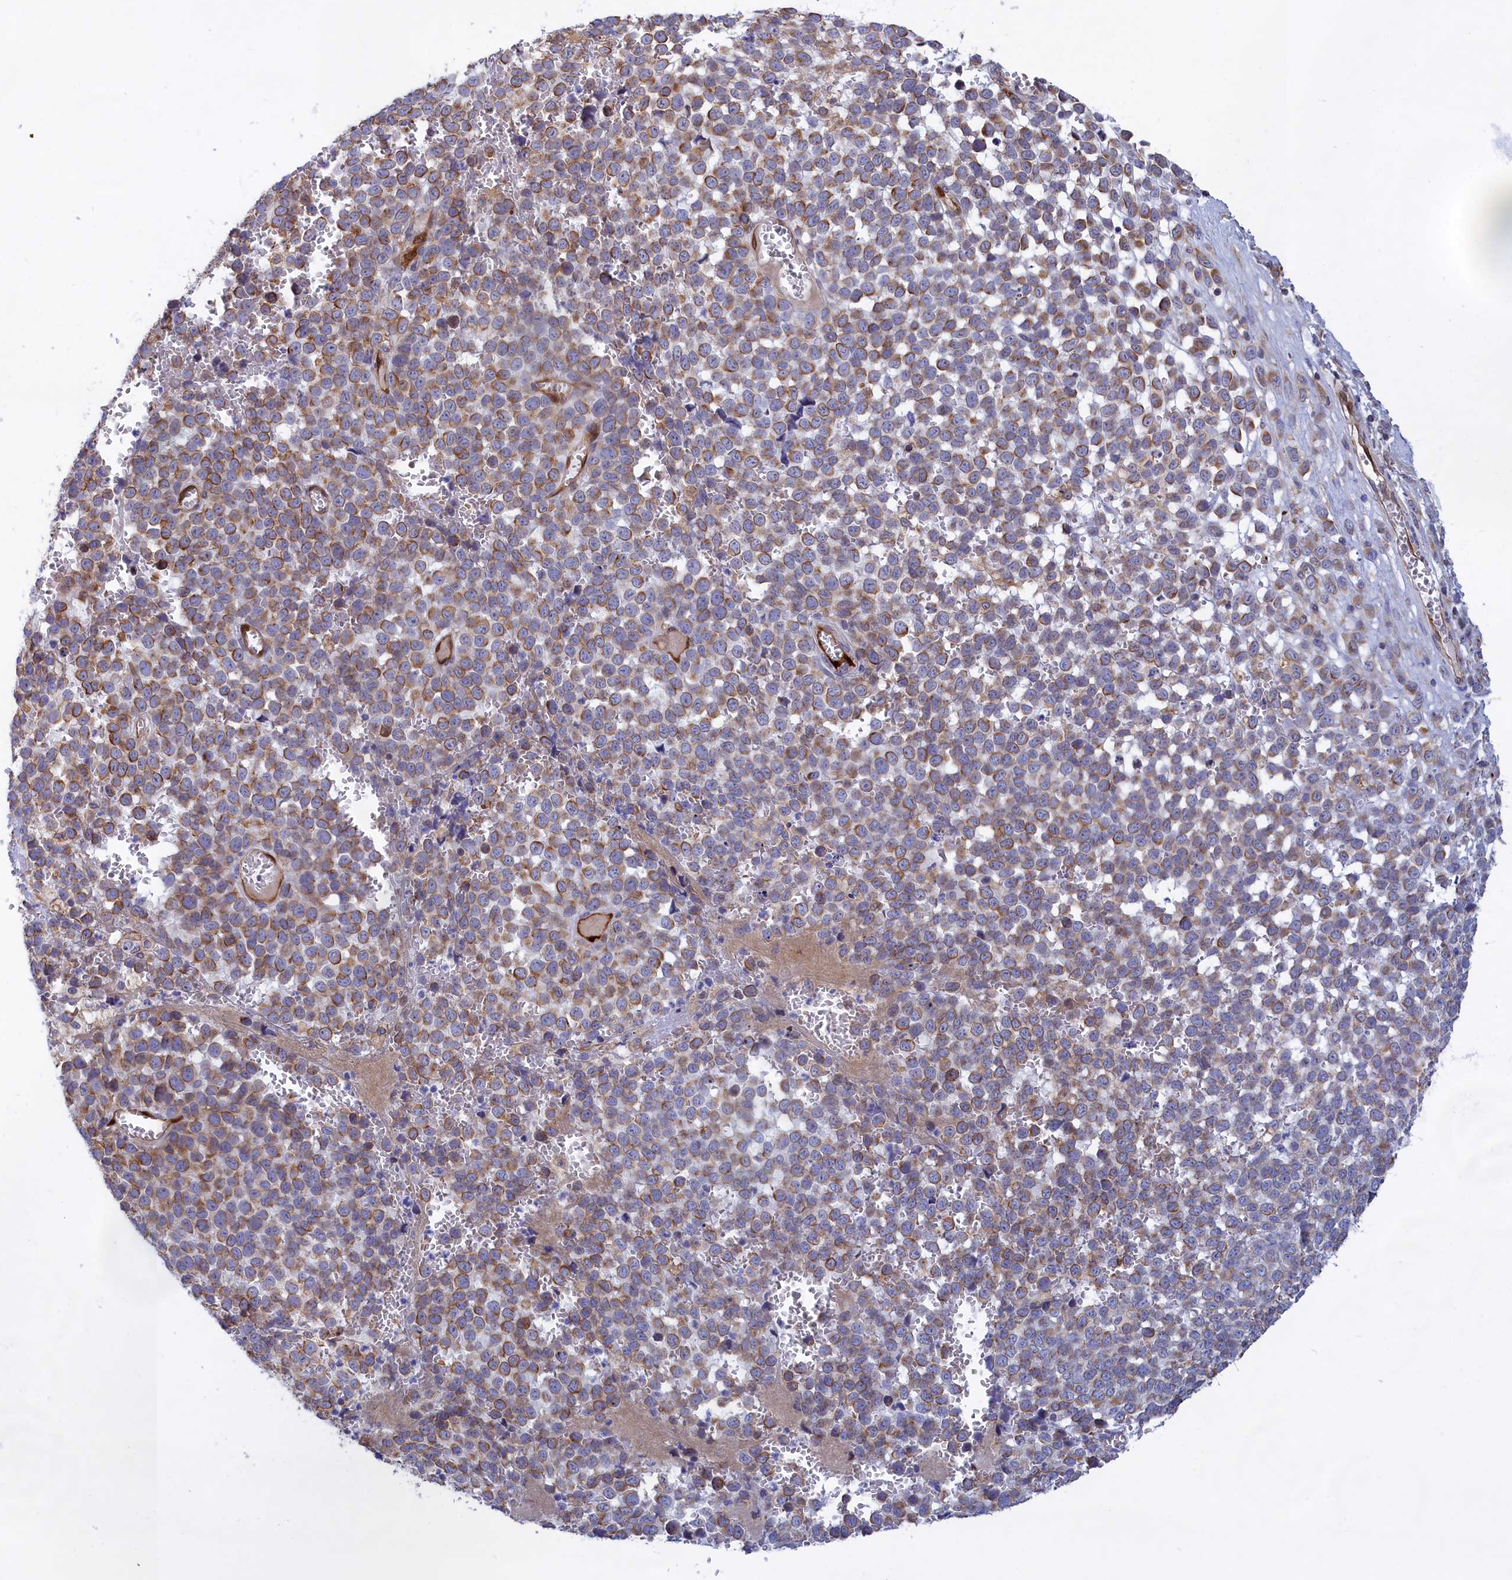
{"staining": {"intensity": "moderate", "quantity": ">75%", "location": "cytoplasmic/membranous"}, "tissue": "melanoma", "cell_type": "Tumor cells", "image_type": "cancer", "snomed": [{"axis": "morphology", "description": "Malignant melanoma, NOS"}, {"axis": "topography", "description": "Nose, NOS"}], "caption": "Malignant melanoma tissue demonstrates moderate cytoplasmic/membranous positivity in approximately >75% of tumor cells, visualized by immunohistochemistry. (IHC, brightfield microscopy, high magnification).", "gene": "ABCC12", "patient": {"sex": "female", "age": 48}}